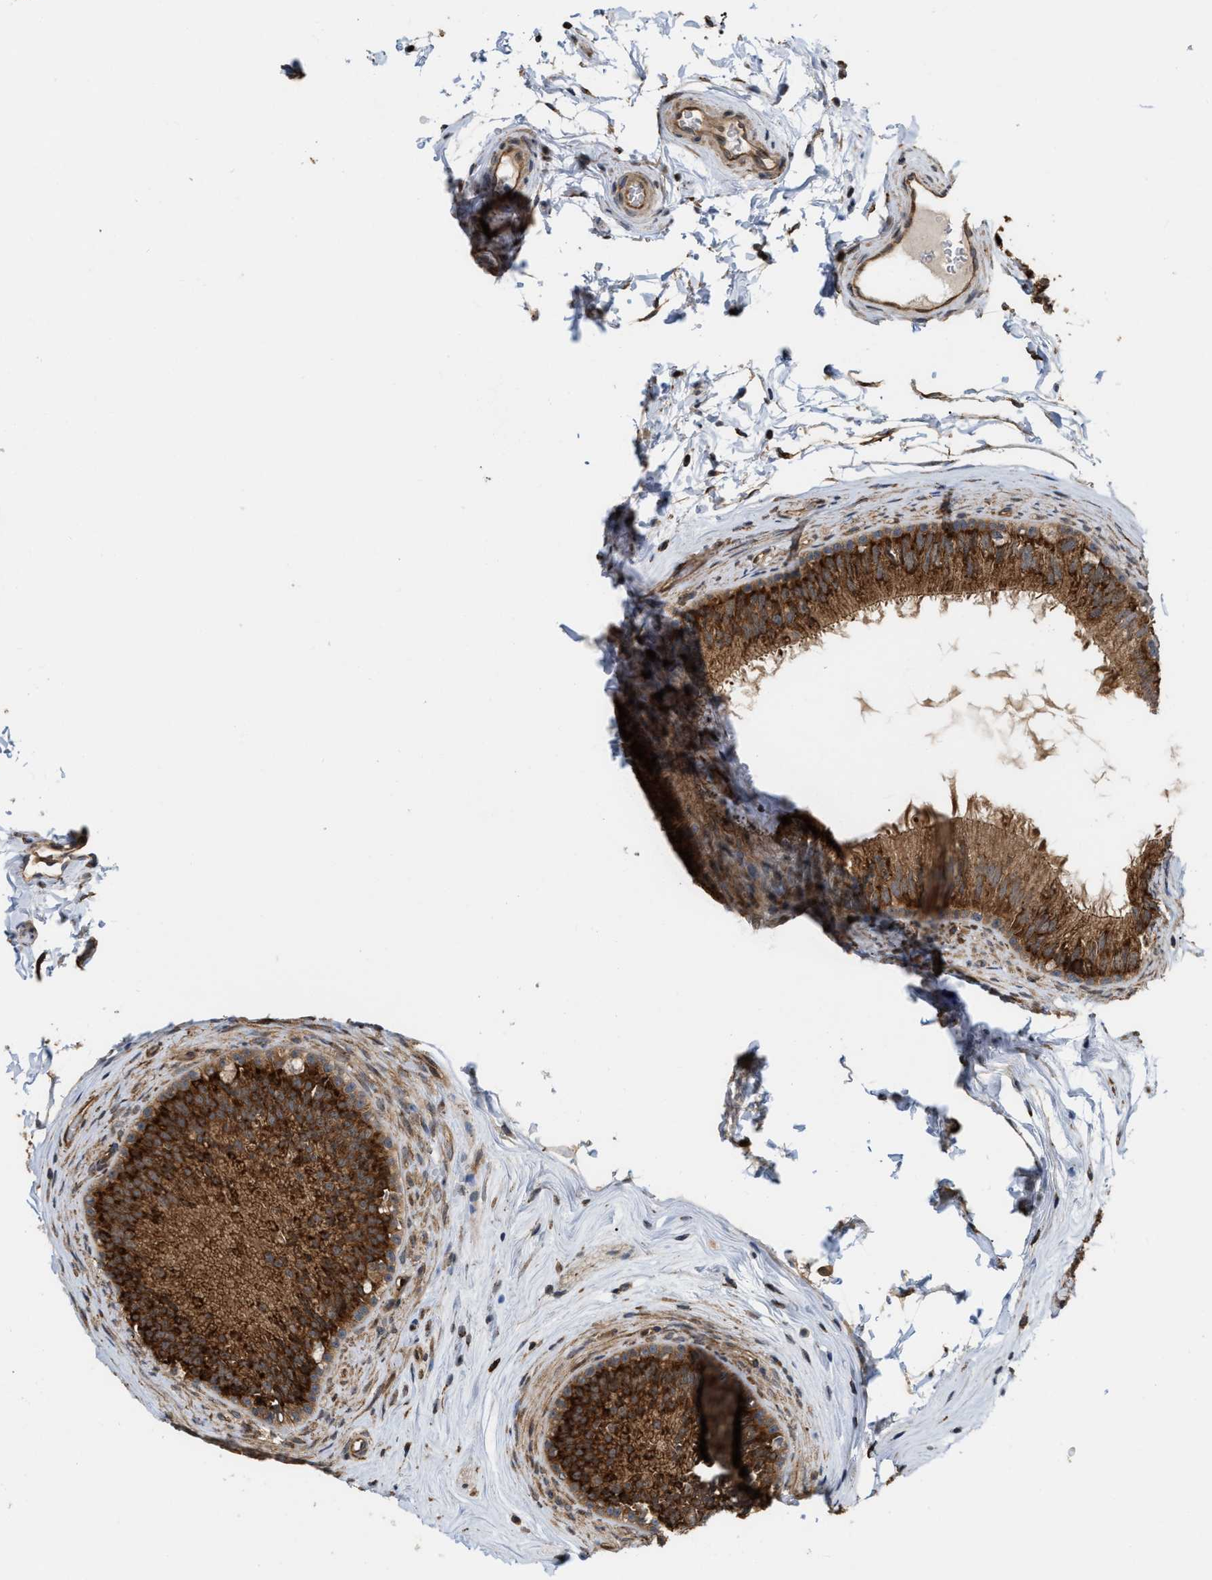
{"staining": {"intensity": "strong", "quantity": ">75%", "location": "cytoplasmic/membranous"}, "tissue": "epididymis", "cell_type": "Glandular cells", "image_type": "normal", "snomed": [{"axis": "morphology", "description": "Normal tissue, NOS"}, {"axis": "topography", "description": "Testis"}, {"axis": "topography", "description": "Epididymis"}], "caption": "The photomicrograph demonstrates staining of unremarkable epididymis, revealing strong cytoplasmic/membranous protein positivity (brown color) within glandular cells. Immunohistochemistry stains the protein in brown and the nuclei are stained blue.", "gene": "IQCE", "patient": {"sex": "male", "age": 36}}